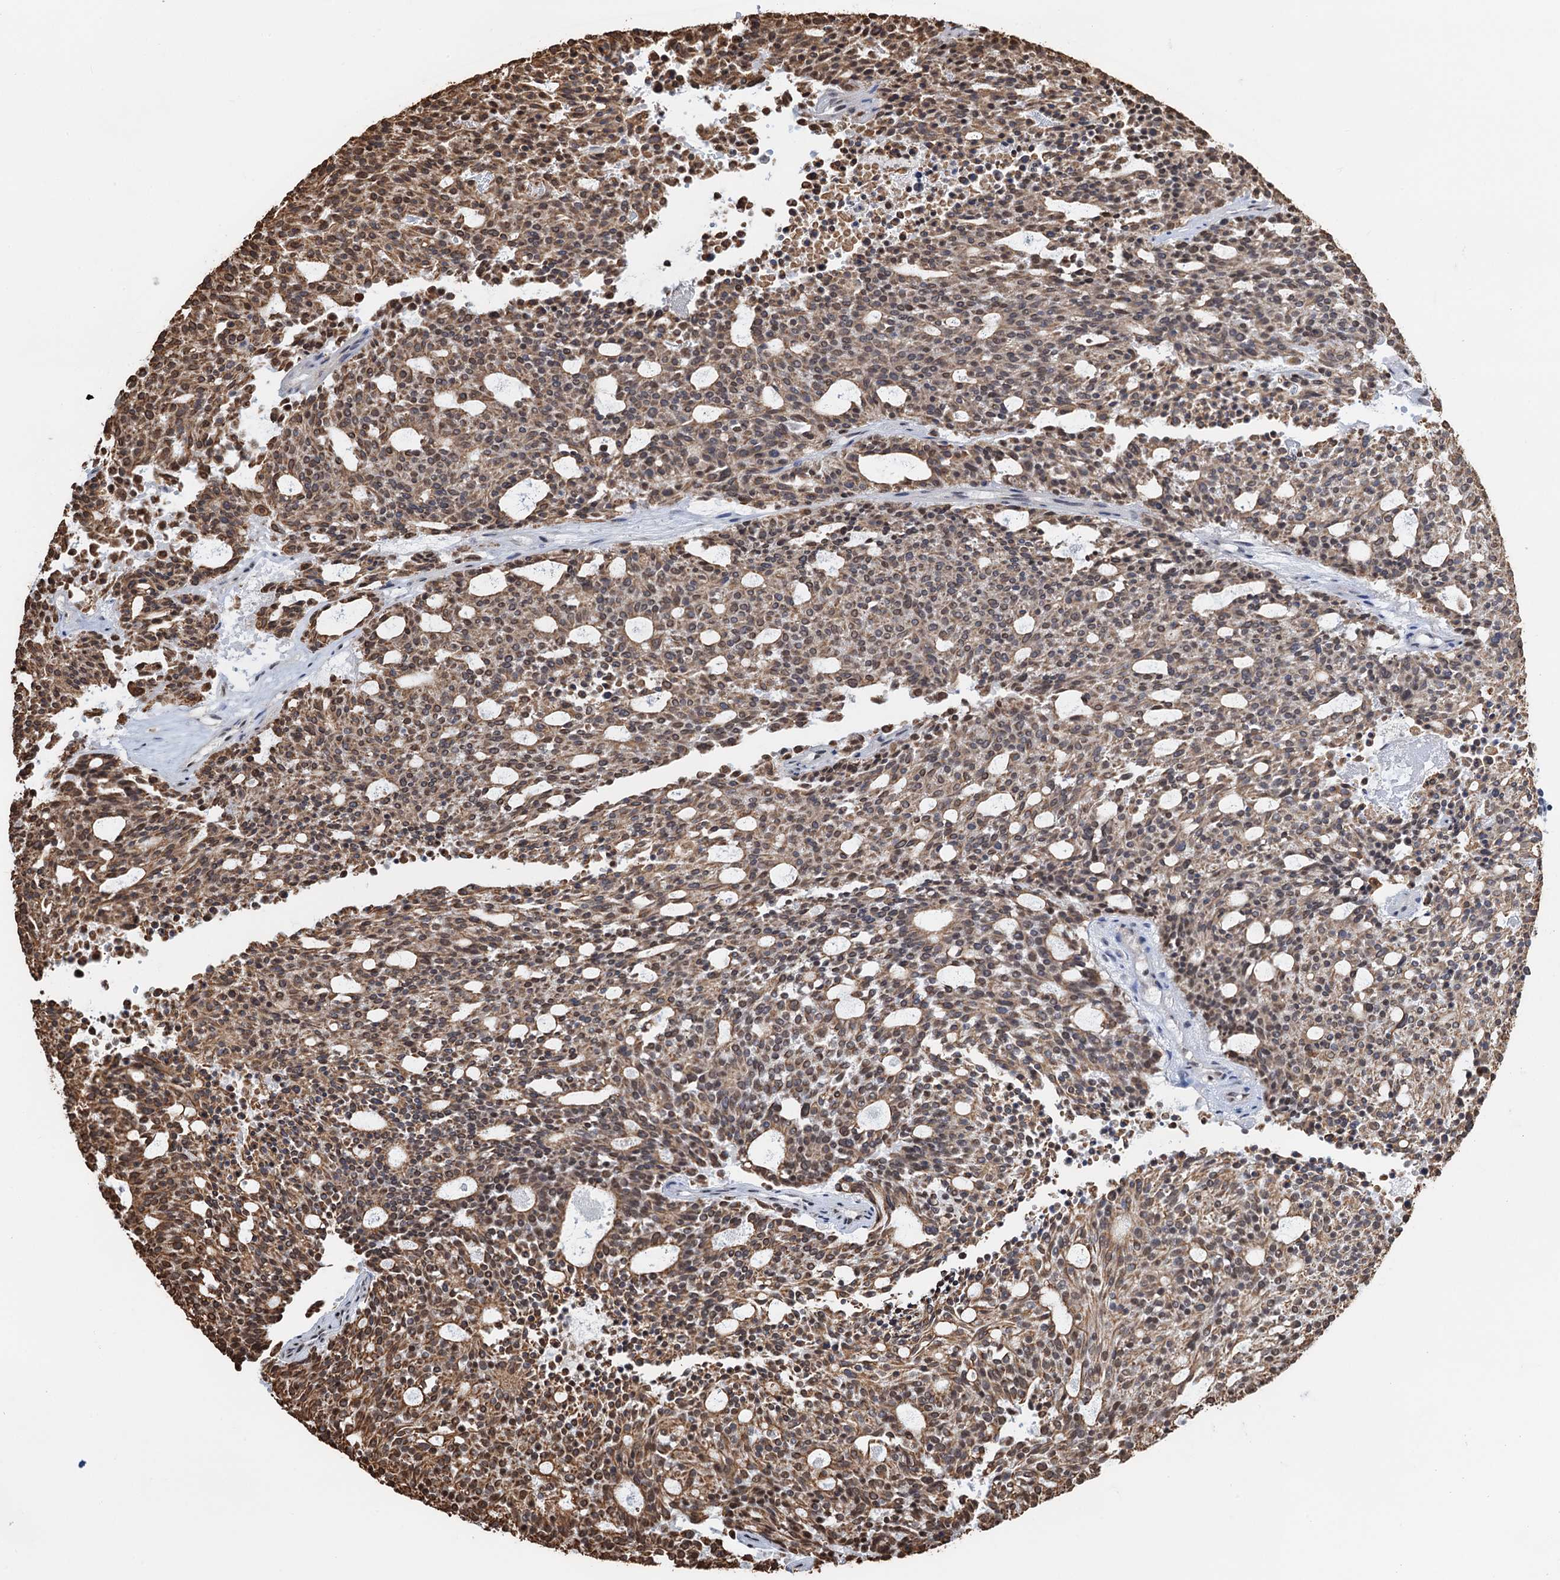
{"staining": {"intensity": "moderate", "quantity": ">75%", "location": "cytoplasmic/membranous,nuclear"}, "tissue": "carcinoid", "cell_type": "Tumor cells", "image_type": "cancer", "snomed": [{"axis": "morphology", "description": "Carcinoid, malignant, NOS"}, {"axis": "topography", "description": "Pancreas"}], "caption": "A histopathology image of carcinoid stained for a protein shows moderate cytoplasmic/membranous and nuclear brown staining in tumor cells.", "gene": "ZNF609", "patient": {"sex": "female", "age": 54}}